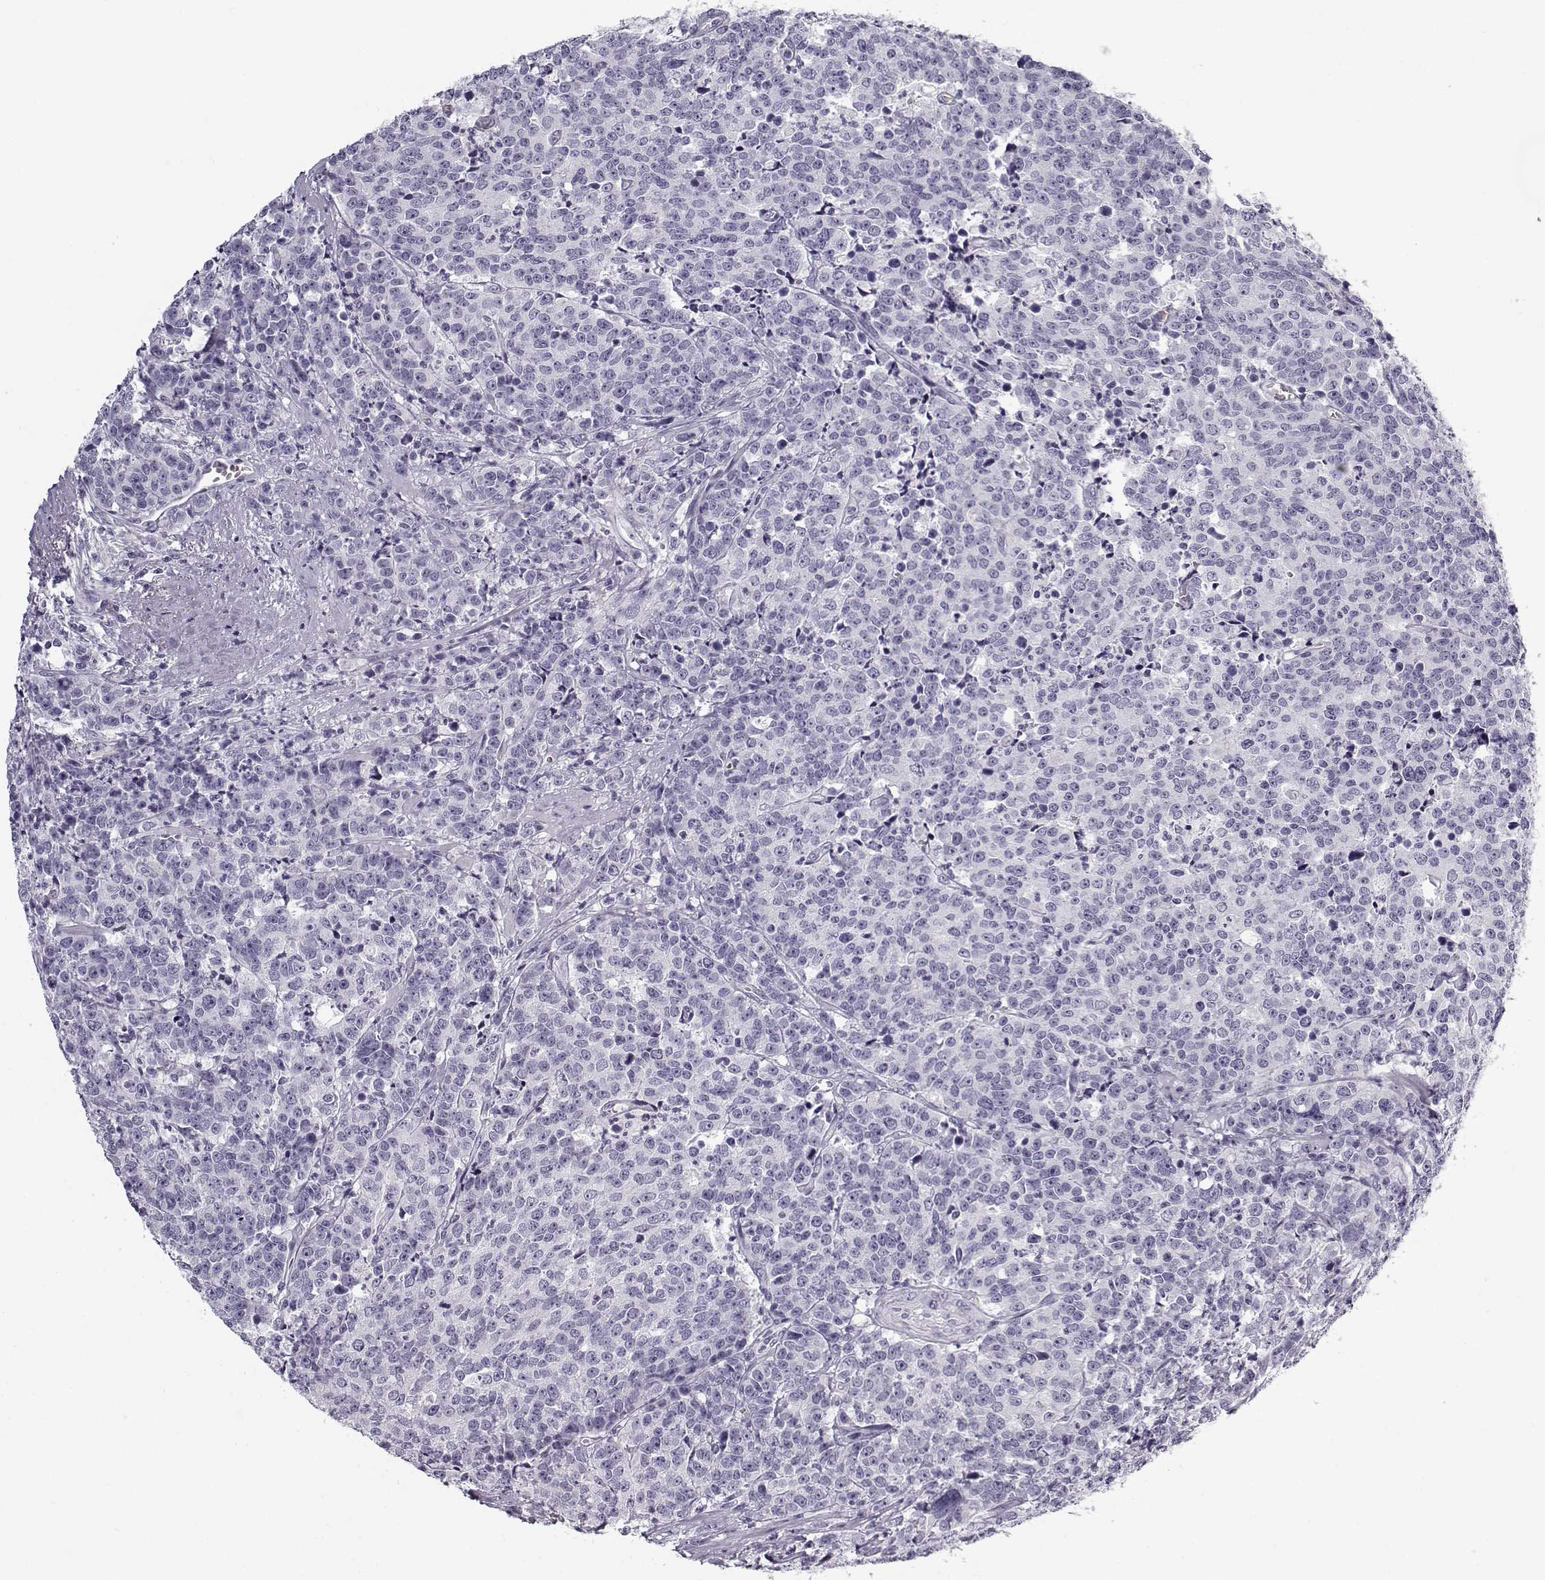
{"staining": {"intensity": "negative", "quantity": "none", "location": "none"}, "tissue": "prostate cancer", "cell_type": "Tumor cells", "image_type": "cancer", "snomed": [{"axis": "morphology", "description": "Adenocarcinoma, NOS"}, {"axis": "topography", "description": "Prostate"}], "caption": "High power microscopy photomicrograph of an immunohistochemistry image of prostate cancer, revealing no significant expression in tumor cells.", "gene": "SNCA", "patient": {"sex": "male", "age": 67}}